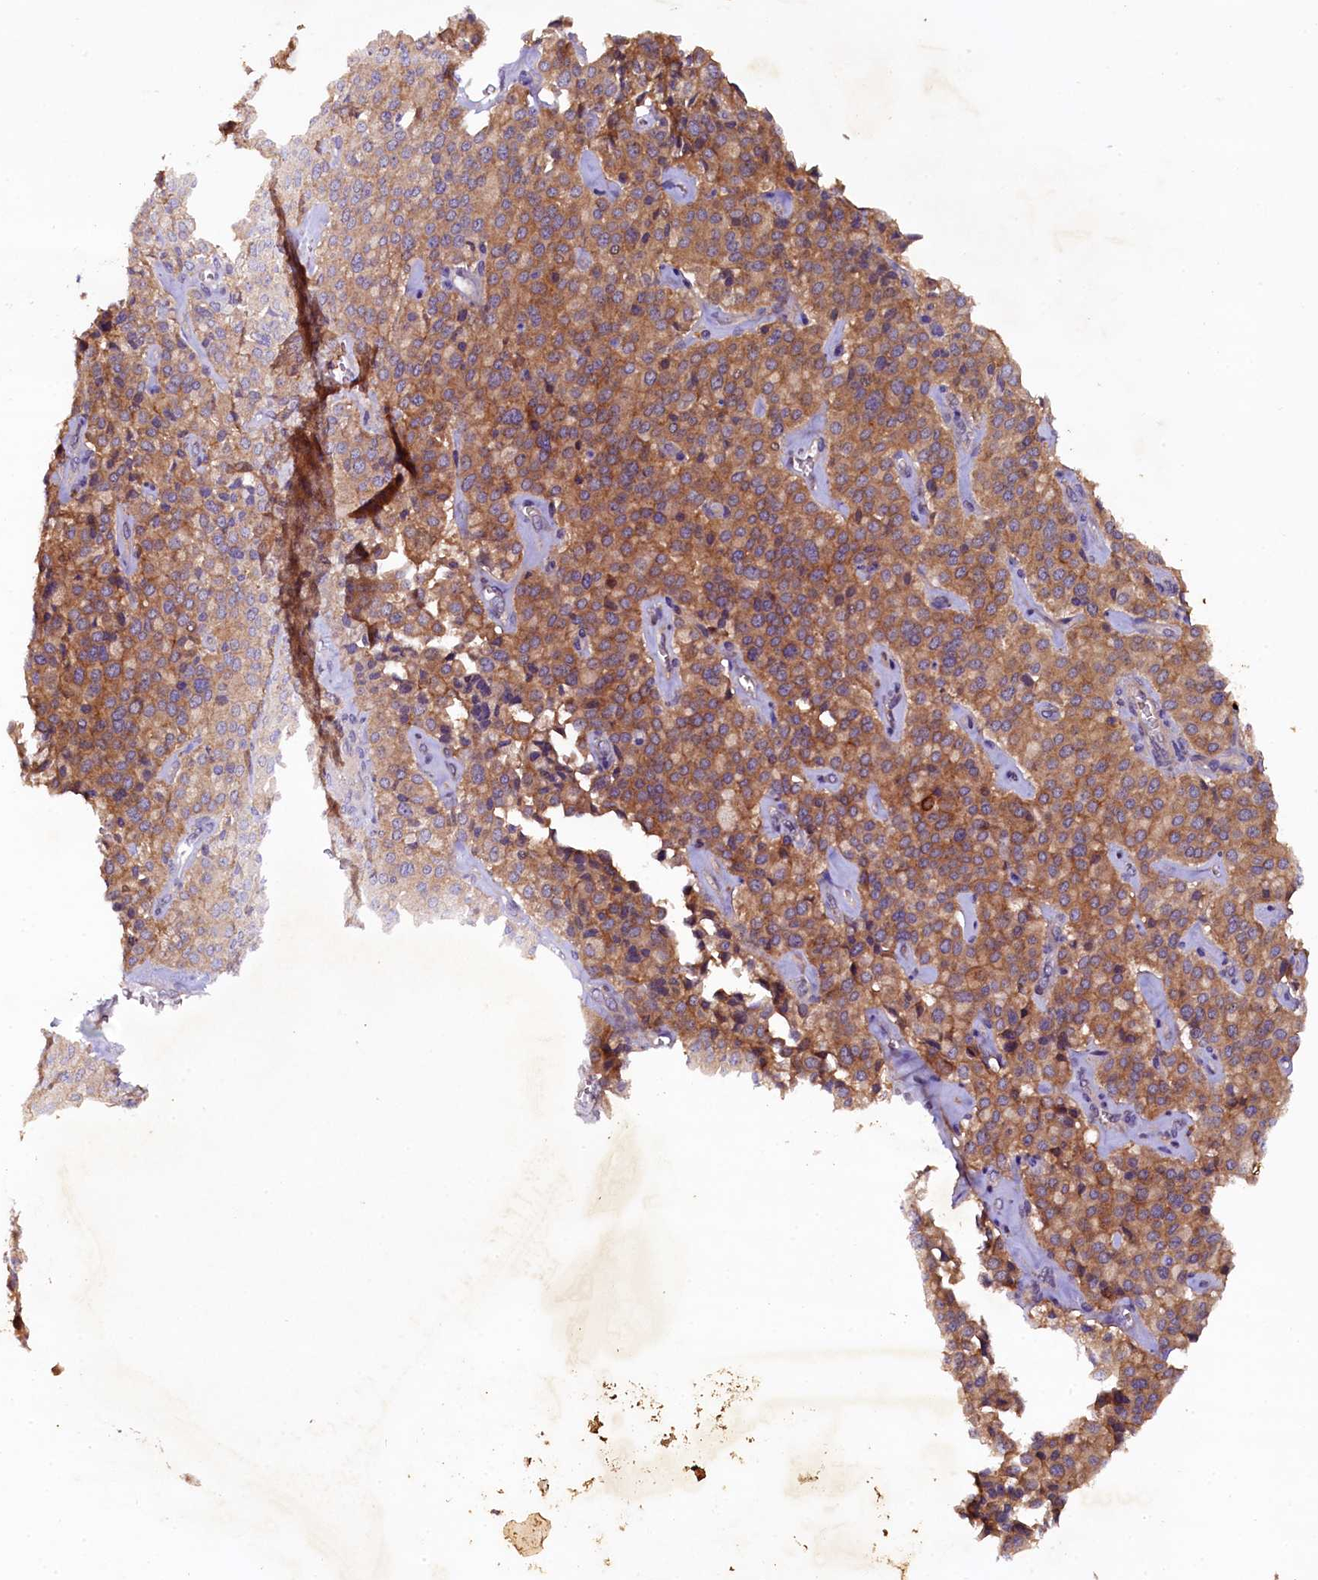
{"staining": {"intensity": "strong", "quantity": ">75%", "location": "cytoplasmic/membranous"}, "tissue": "pancreatic cancer", "cell_type": "Tumor cells", "image_type": "cancer", "snomed": [{"axis": "morphology", "description": "Adenocarcinoma, NOS"}, {"axis": "topography", "description": "Pancreas"}], "caption": "DAB (3,3'-diaminobenzidine) immunohistochemical staining of pancreatic adenocarcinoma exhibits strong cytoplasmic/membranous protein staining in about >75% of tumor cells.", "gene": "PLXNB1", "patient": {"sex": "male", "age": 65}}